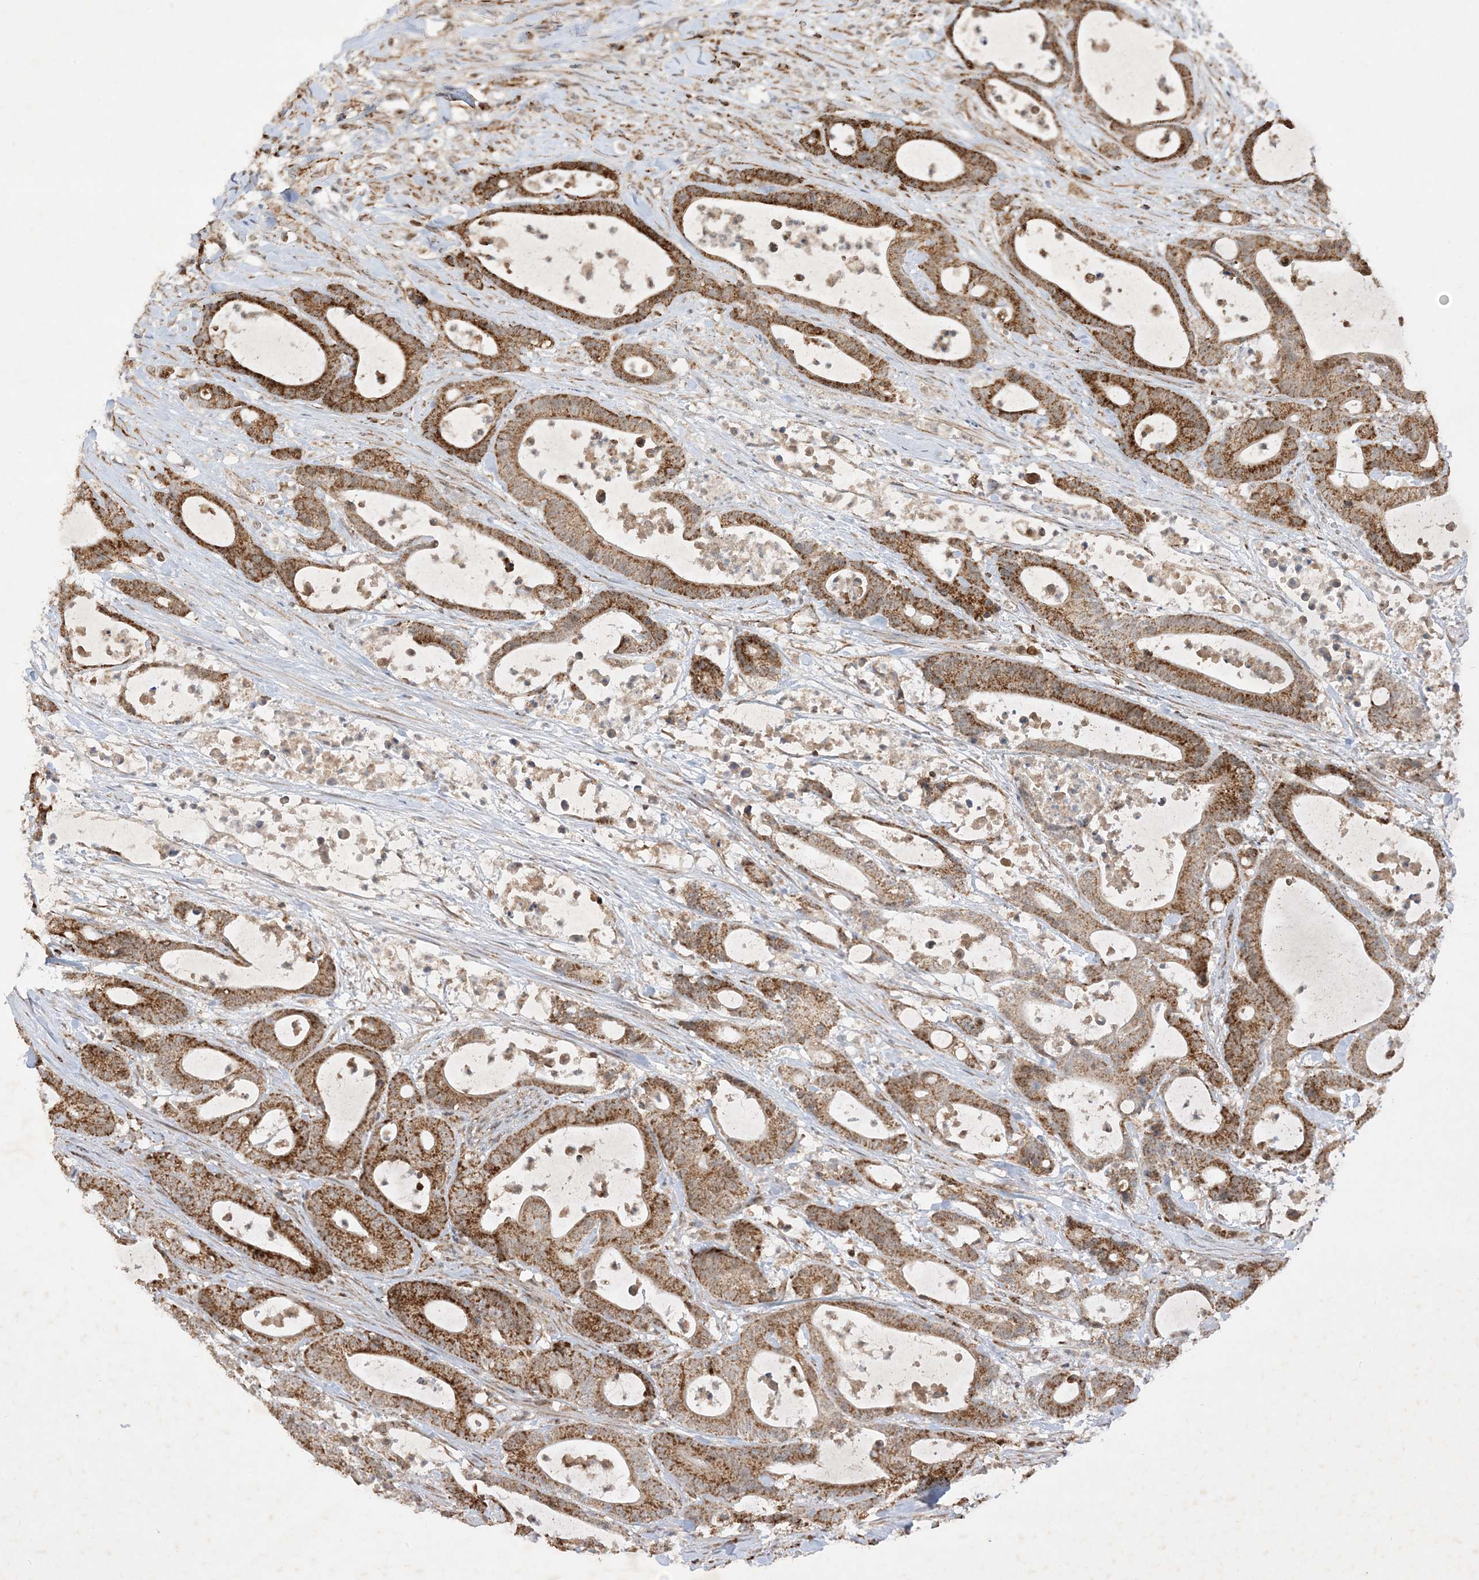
{"staining": {"intensity": "strong", "quantity": ">75%", "location": "cytoplasmic/membranous"}, "tissue": "colorectal cancer", "cell_type": "Tumor cells", "image_type": "cancer", "snomed": [{"axis": "morphology", "description": "Adenocarcinoma, NOS"}, {"axis": "topography", "description": "Colon"}], "caption": "Tumor cells reveal high levels of strong cytoplasmic/membranous staining in about >75% of cells in adenocarcinoma (colorectal). The protein of interest is shown in brown color, while the nuclei are stained blue.", "gene": "NDUFAF3", "patient": {"sex": "female", "age": 84}}